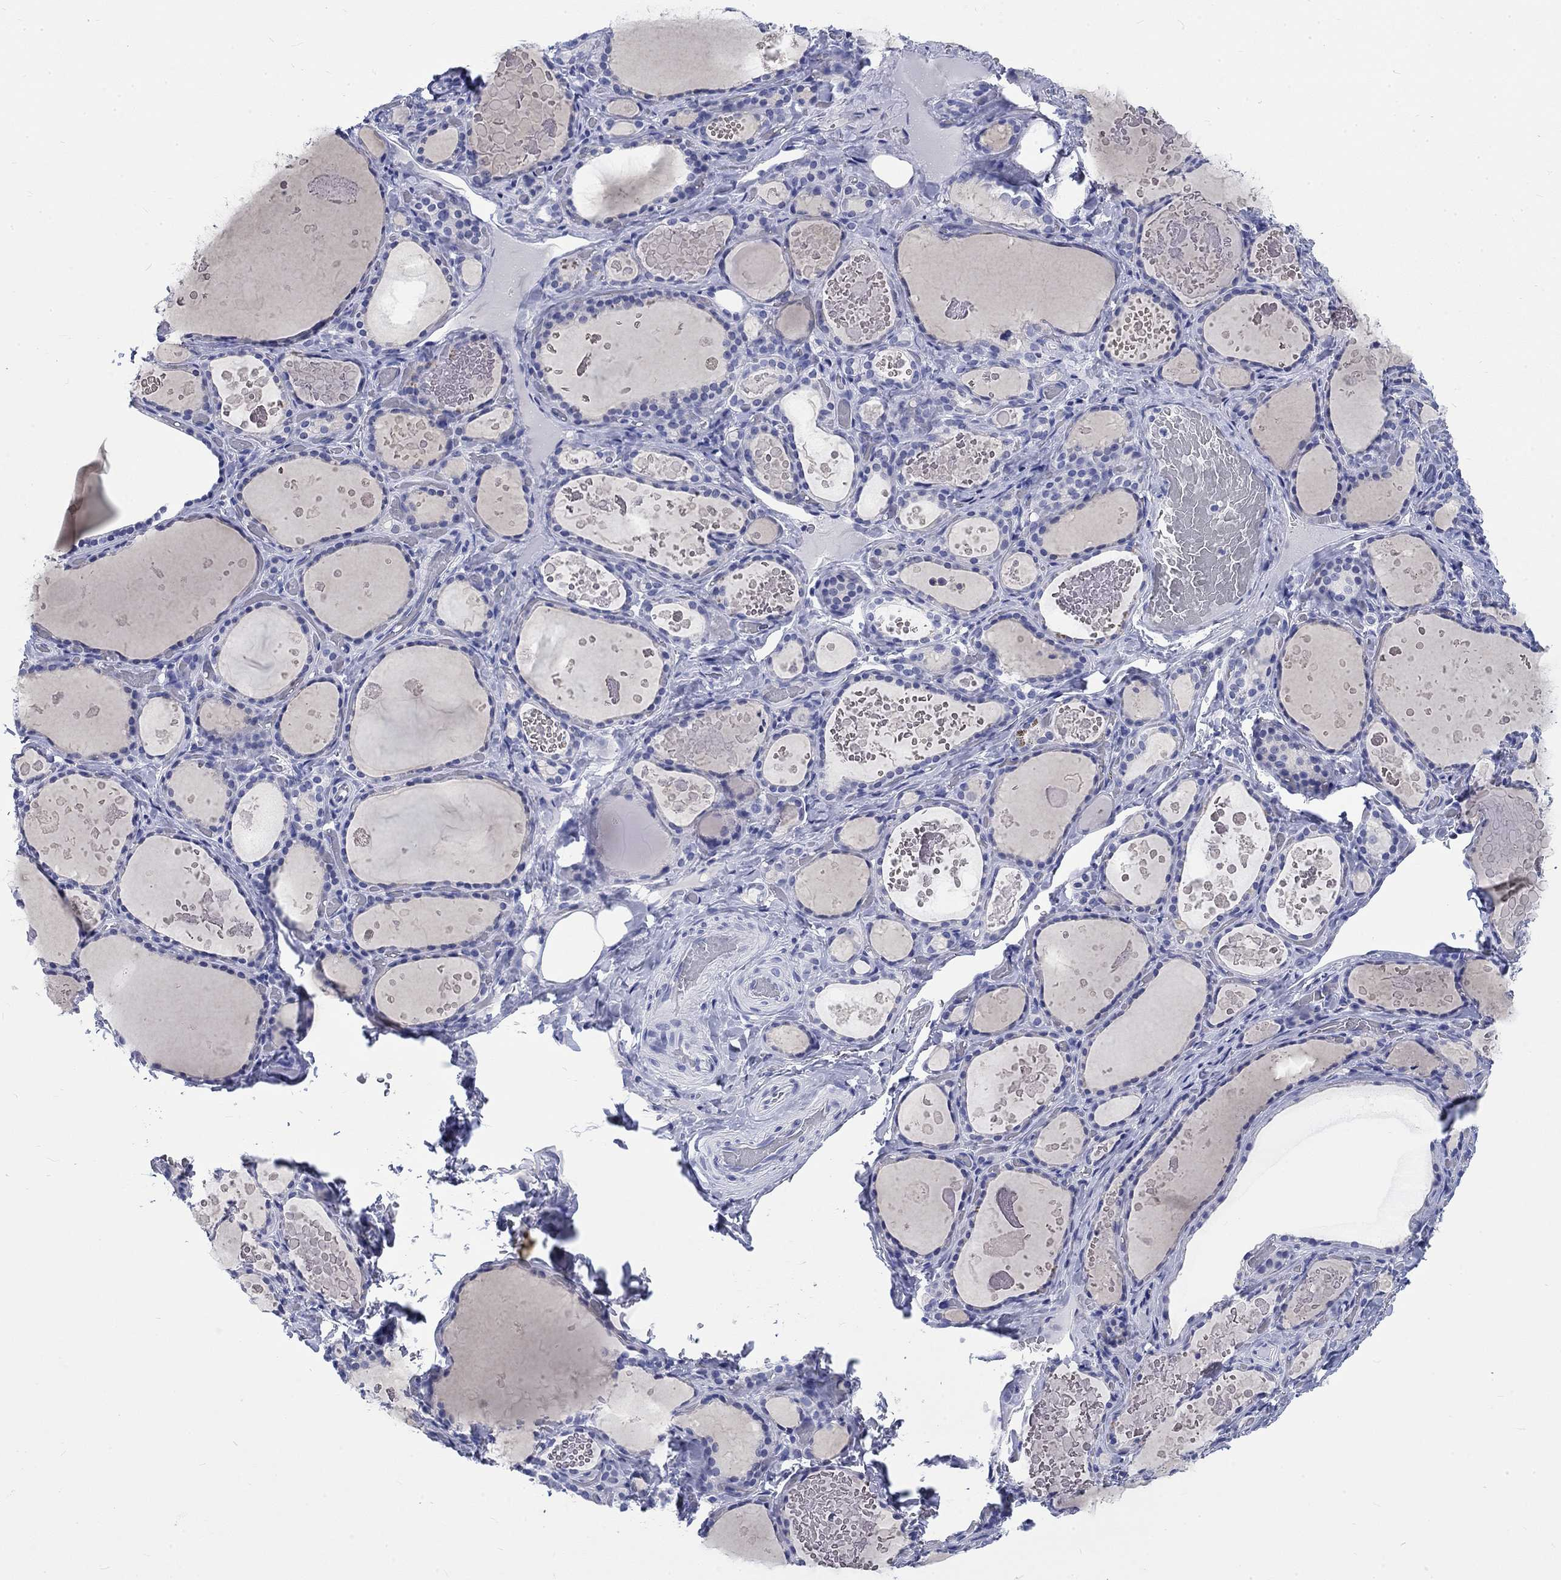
{"staining": {"intensity": "negative", "quantity": "none", "location": "none"}, "tissue": "thyroid gland", "cell_type": "Glandular cells", "image_type": "normal", "snomed": [{"axis": "morphology", "description": "Normal tissue, NOS"}, {"axis": "topography", "description": "Thyroid gland"}], "caption": "Normal thyroid gland was stained to show a protein in brown. There is no significant staining in glandular cells.", "gene": "KRT76", "patient": {"sex": "female", "age": 56}}